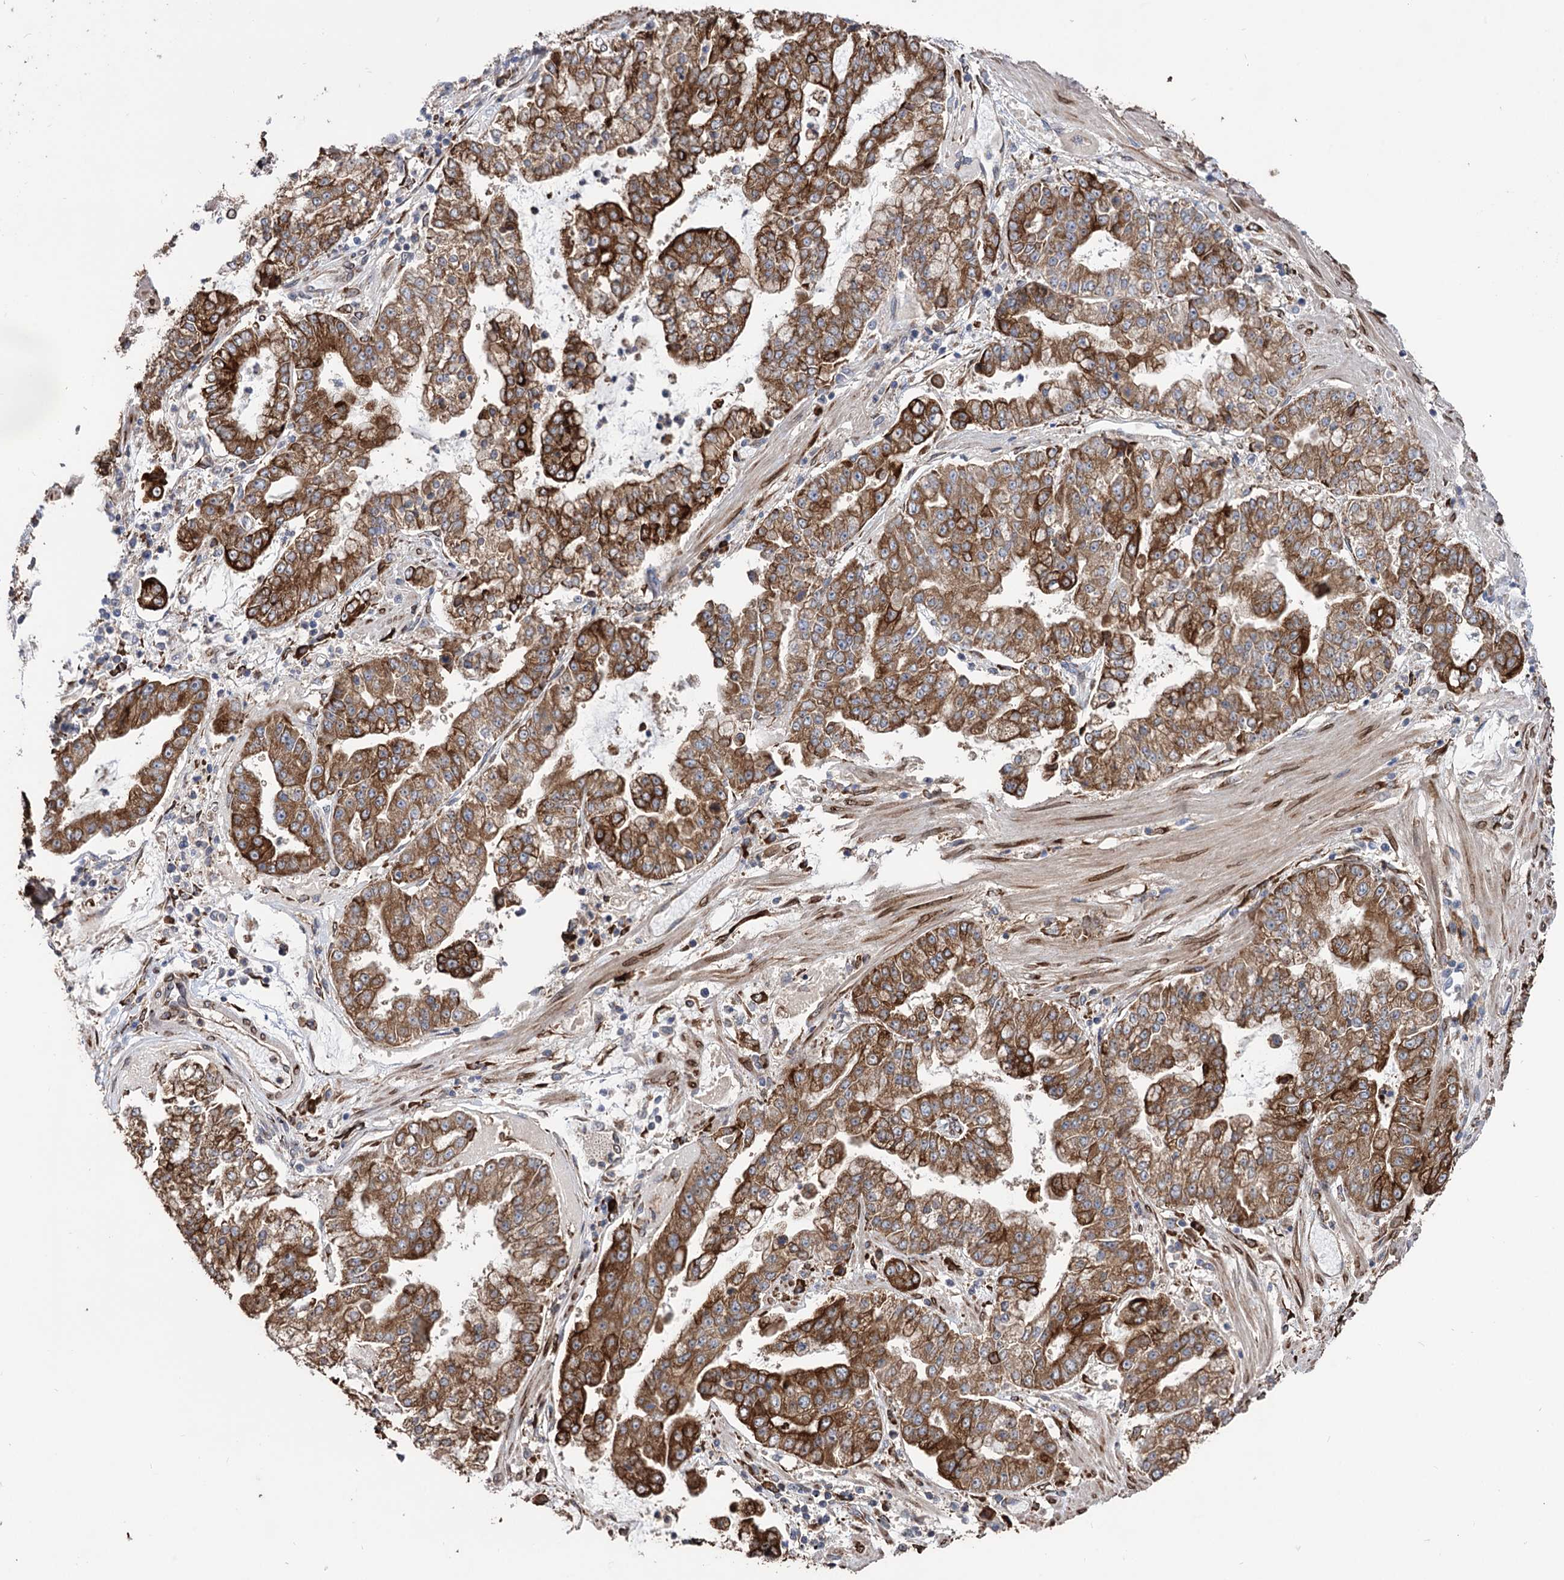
{"staining": {"intensity": "strong", "quantity": ">75%", "location": "cytoplasmic/membranous"}, "tissue": "stomach cancer", "cell_type": "Tumor cells", "image_type": "cancer", "snomed": [{"axis": "morphology", "description": "Adenocarcinoma, NOS"}, {"axis": "topography", "description": "Stomach"}], "caption": "Stomach cancer (adenocarcinoma) stained with DAB (3,3'-diaminobenzidine) immunohistochemistry (IHC) reveals high levels of strong cytoplasmic/membranous staining in about >75% of tumor cells.", "gene": "CDAN1", "patient": {"sex": "male", "age": 76}}